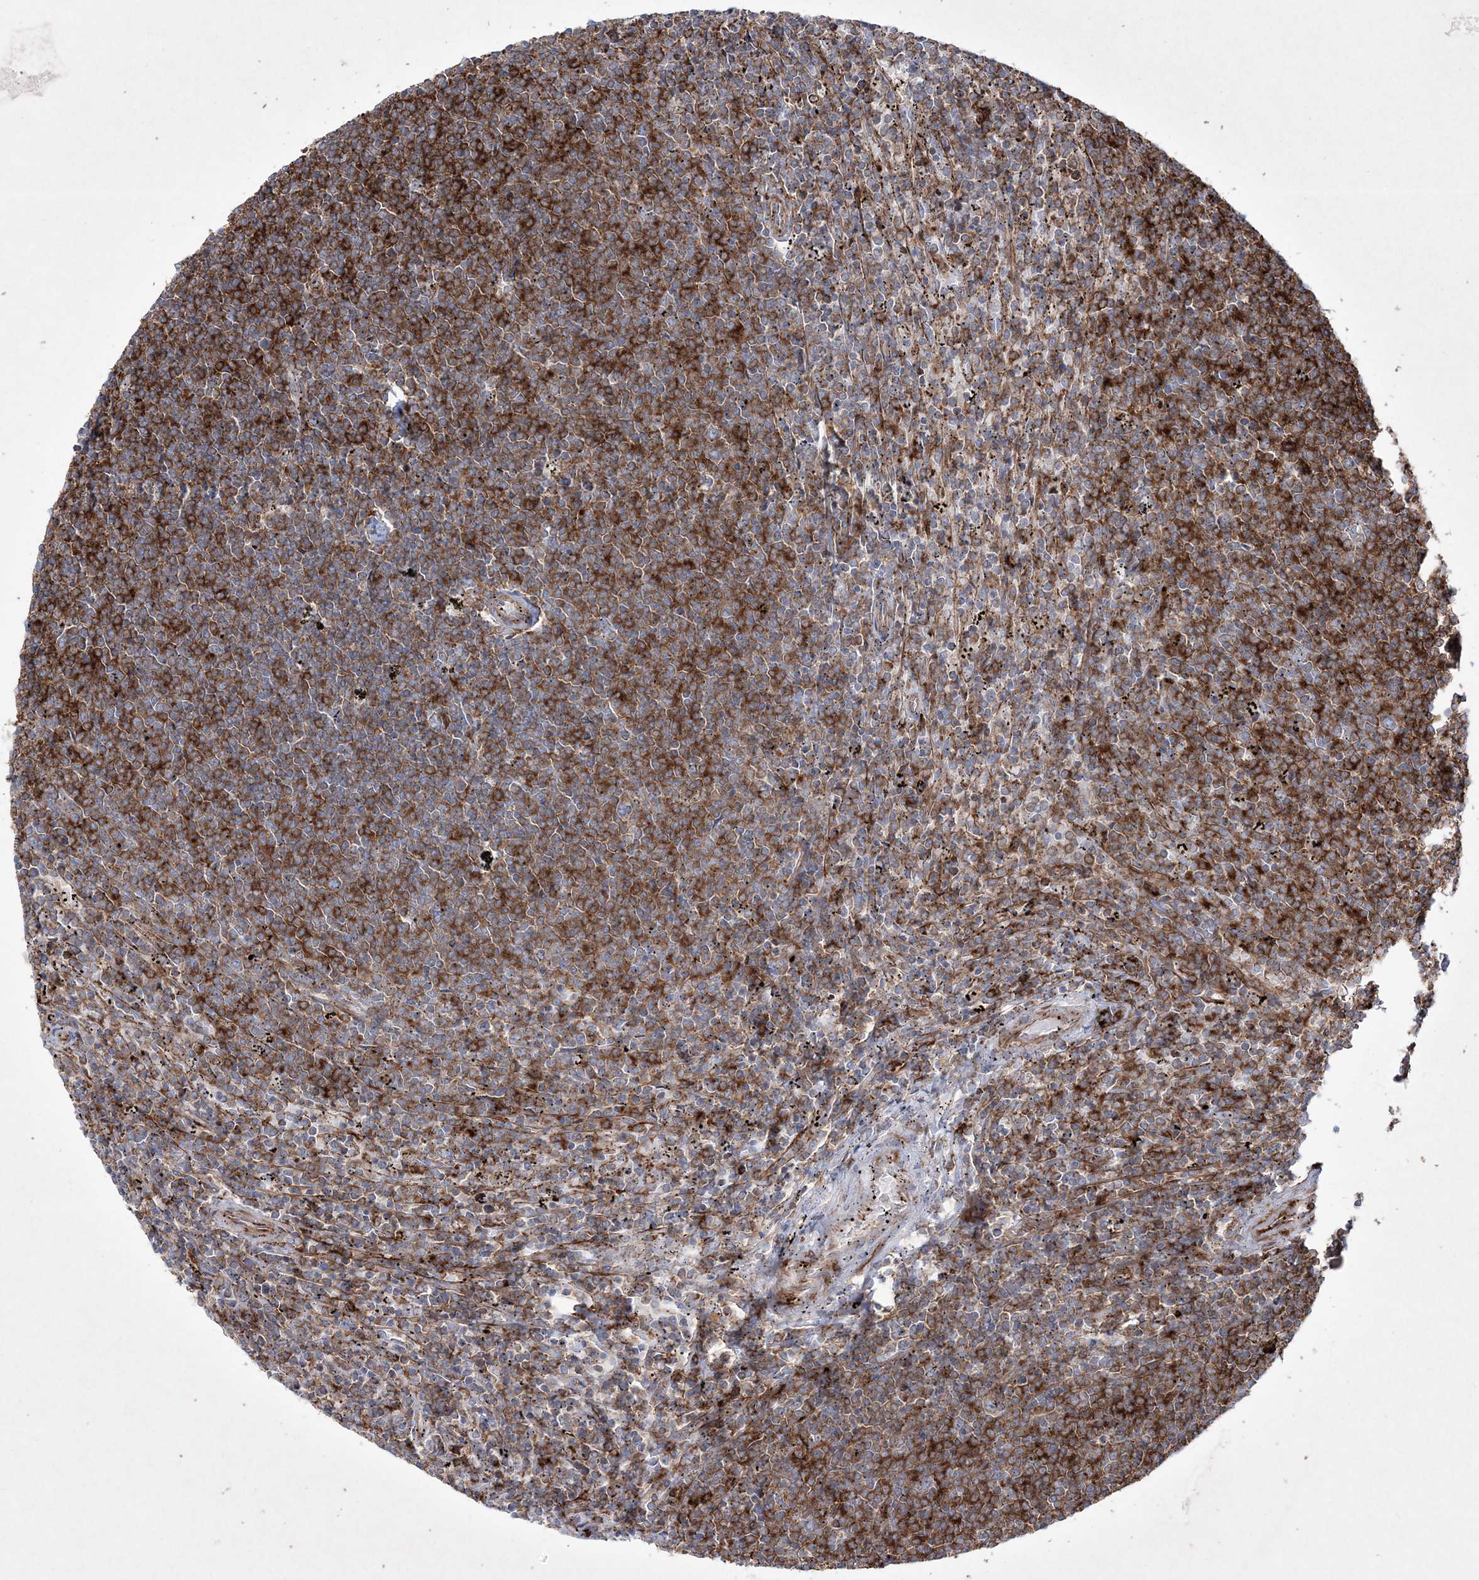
{"staining": {"intensity": "strong", "quantity": "25%-75%", "location": "cytoplasmic/membranous"}, "tissue": "lymphoma", "cell_type": "Tumor cells", "image_type": "cancer", "snomed": [{"axis": "morphology", "description": "Malignant lymphoma, non-Hodgkin's type, Low grade"}, {"axis": "topography", "description": "Spleen"}], "caption": "Immunohistochemistry (IHC) image of low-grade malignant lymphoma, non-Hodgkin's type stained for a protein (brown), which reveals high levels of strong cytoplasmic/membranous expression in about 25%-75% of tumor cells.", "gene": "RICTOR", "patient": {"sex": "female", "age": 50}}